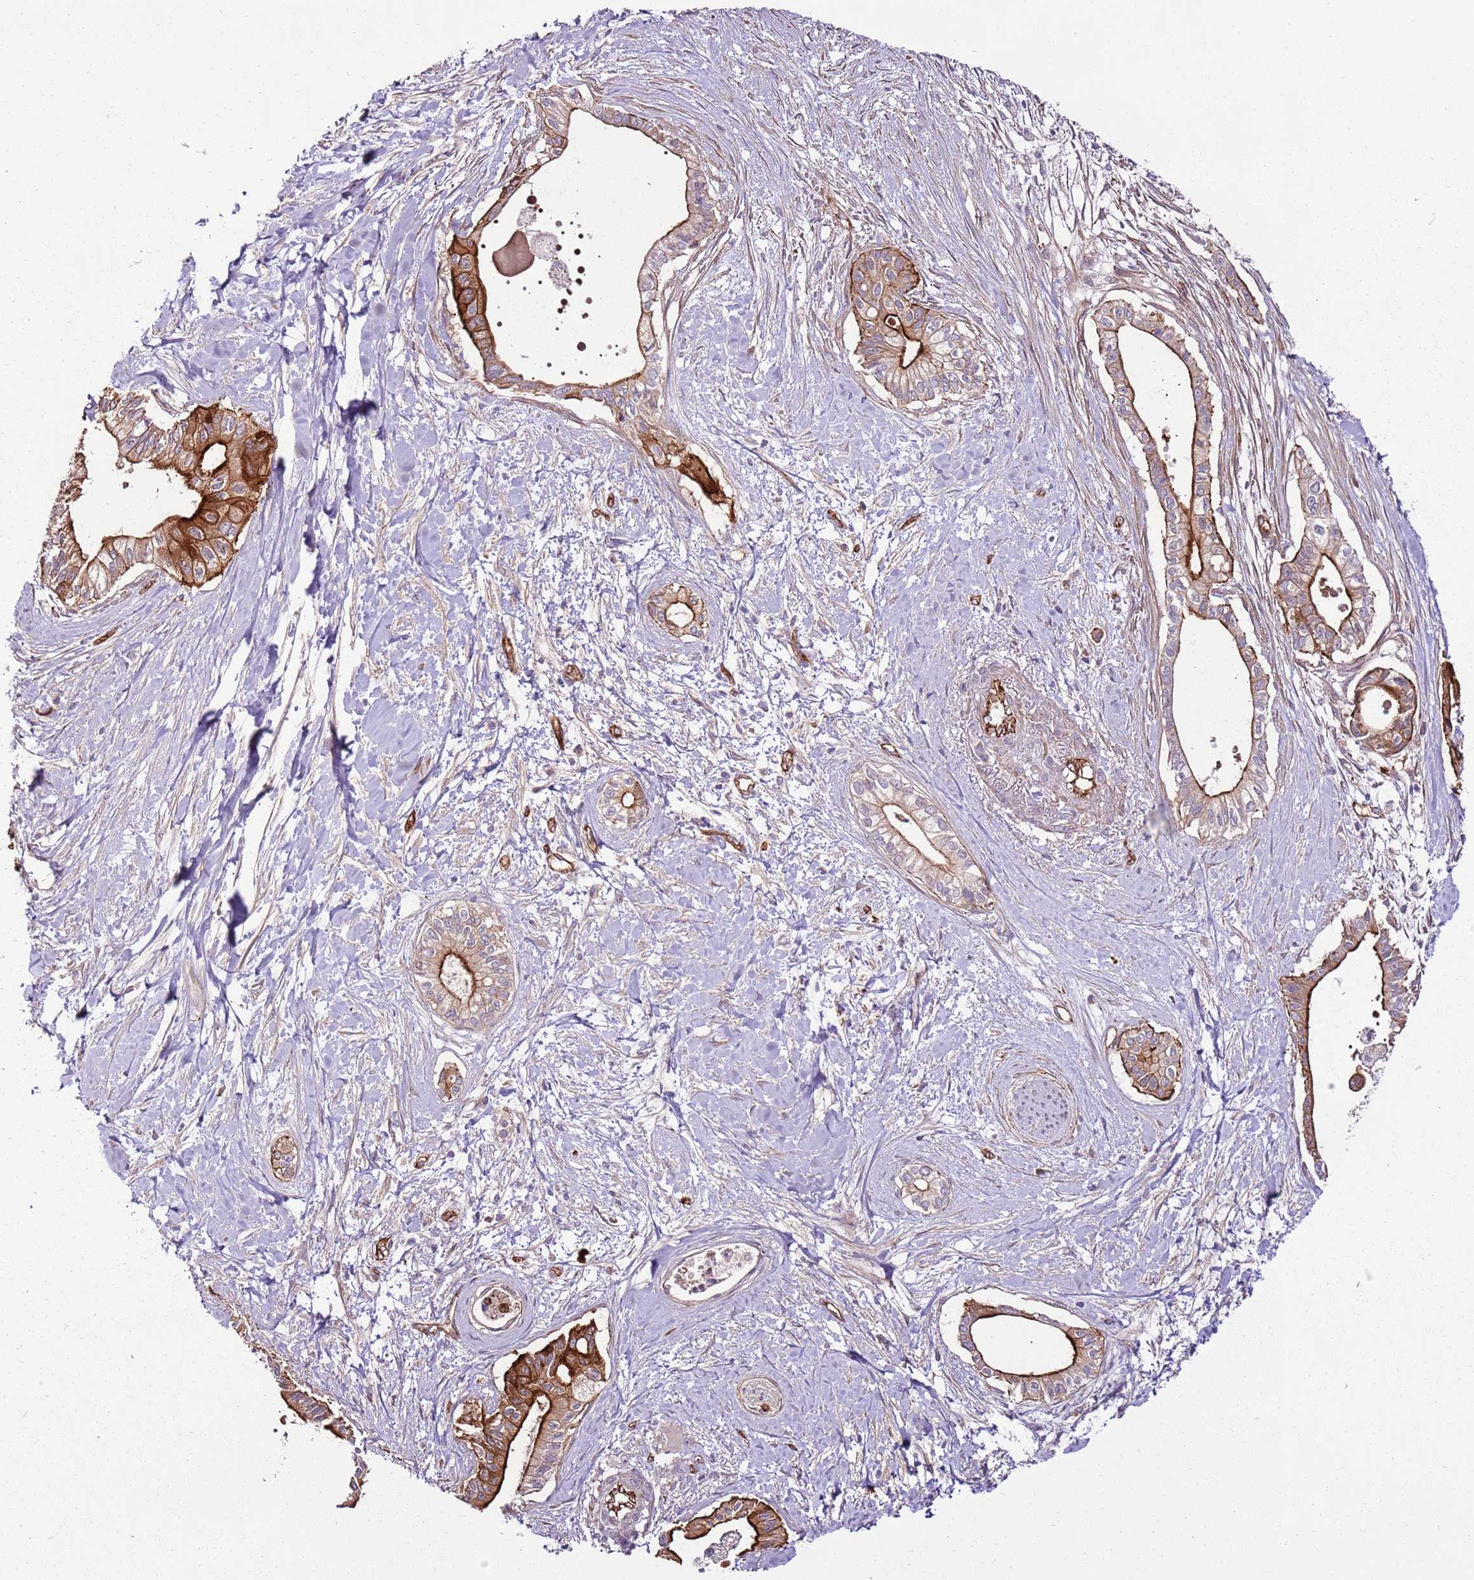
{"staining": {"intensity": "strong", "quantity": "25%-75%", "location": "cytoplasmic/membranous"}, "tissue": "pancreatic cancer", "cell_type": "Tumor cells", "image_type": "cancer", "snomed": [{"axis": "morphology", "description": "Adenocarcinoma, NOS"}, {"axis": "topography", "description": "Pancreas"}], "caption": "Immunohistochemistry histopathology image of neoplastic tissue: adenocarcinoma (pancreatic) stained using immunohistochemistry (IHC) demonstrates high levels of strong protein expression localized specifically in the cytoplasmic/membranous of tumor cells, appearing as a cytoplasmic/membranous brown color.", "gene": "ZNF827", "patient": {"sex": "male", "age": 78}}